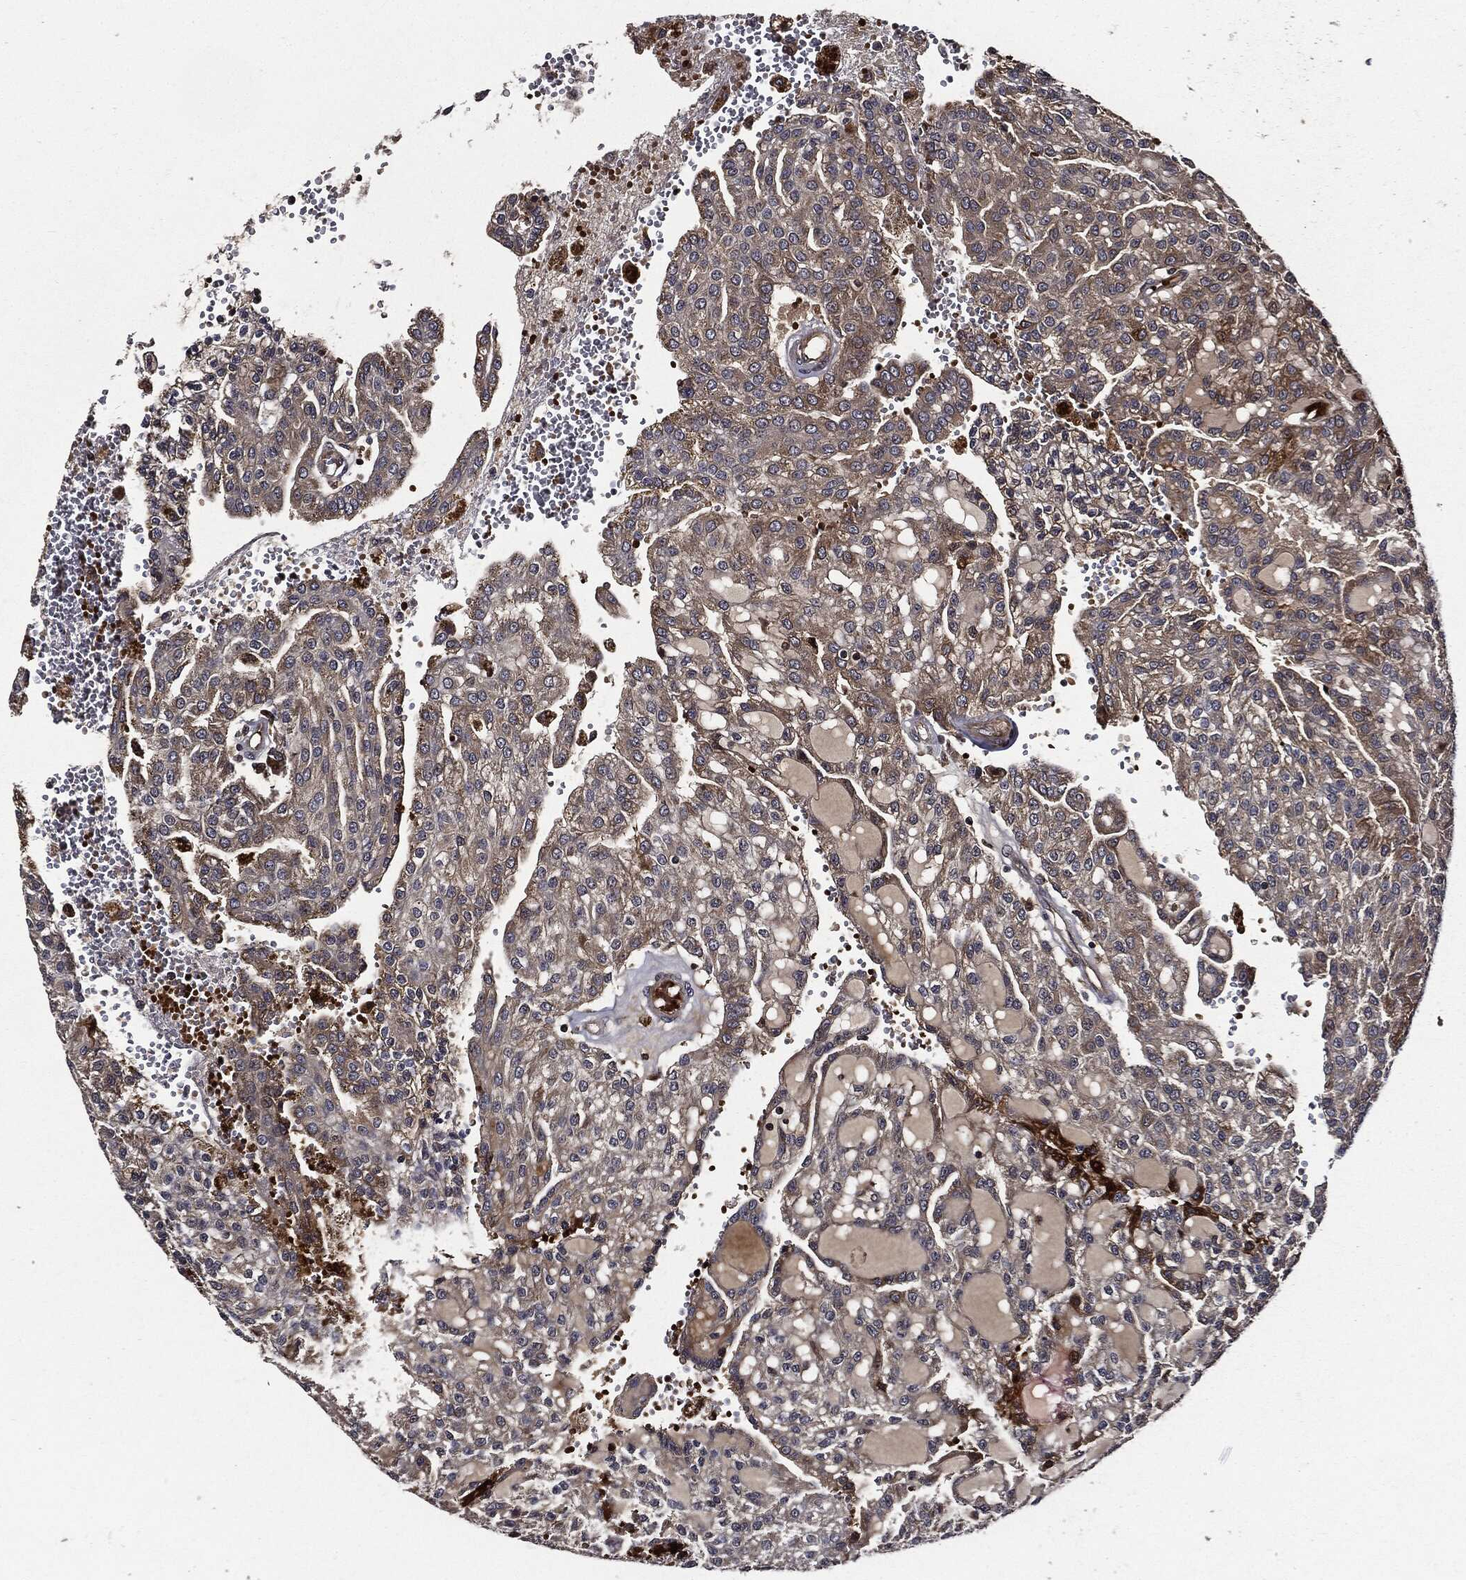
{"staining": {"intensity": "moderate", "quantity": "<25%", "location": "cytoplasmic/membranous"}, "tissue": "renal cancer", "cell_type": "Tumor cells", "image_type": "cancer", "snomed": [{"axis": "morphology", "description": "Adenocarcinoma, NOS"}, {"axis": "topography", "description": "Kidney"}], "caption": "Protein staining shows moderate cytoplasmic/membranous staining in approximately <25% of tumor cells in adenocarcinoma (renal). The protein of interest is stained brown, and the nuclei are stained in blue (DAB (3,3'-diaminobenzidine) IHC with brightfield microscopy, high magnification).", "gene": "HTT", "patient": {"sex": "male", "age": 63}}